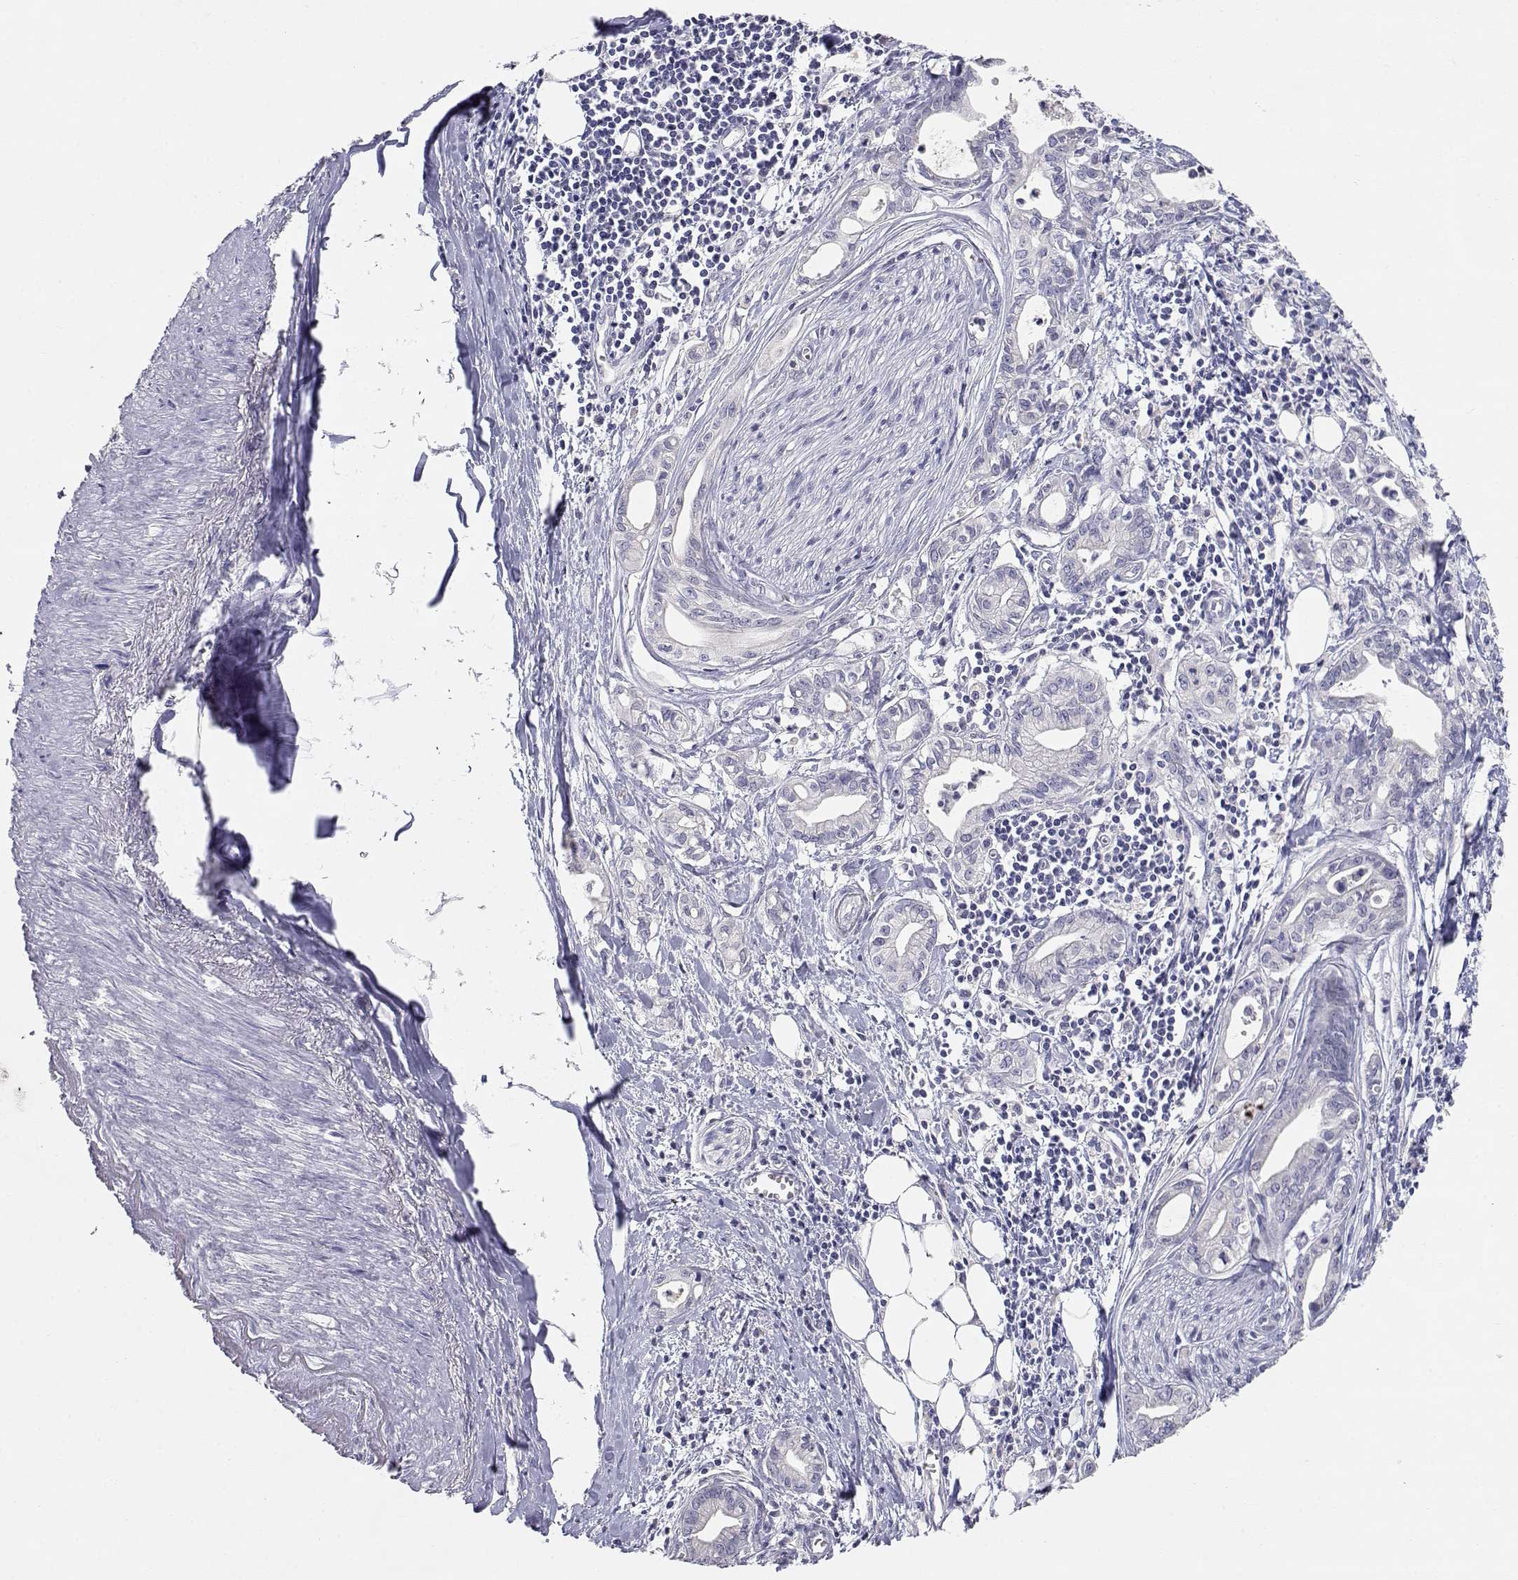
{"staining": {"intensity": "negative", "quantity": "none", "location": "none"}, "tissue": "pancreatic cancer", "cell_type": "Tumor cells", "image_type": "cancer", "snomed": [{"axis": "morphology", "description": "Adenocarcinoma, NOS"}, {"axis": "topography", "description": "Pancreas"}], "caption": "Immunohistochemistry (IHC) of human adenocarcinoma (pancreatic) exhibits no expression in tumor cells.", "gene": "ADA", "patient": {"sex": "male", "age": 71}}